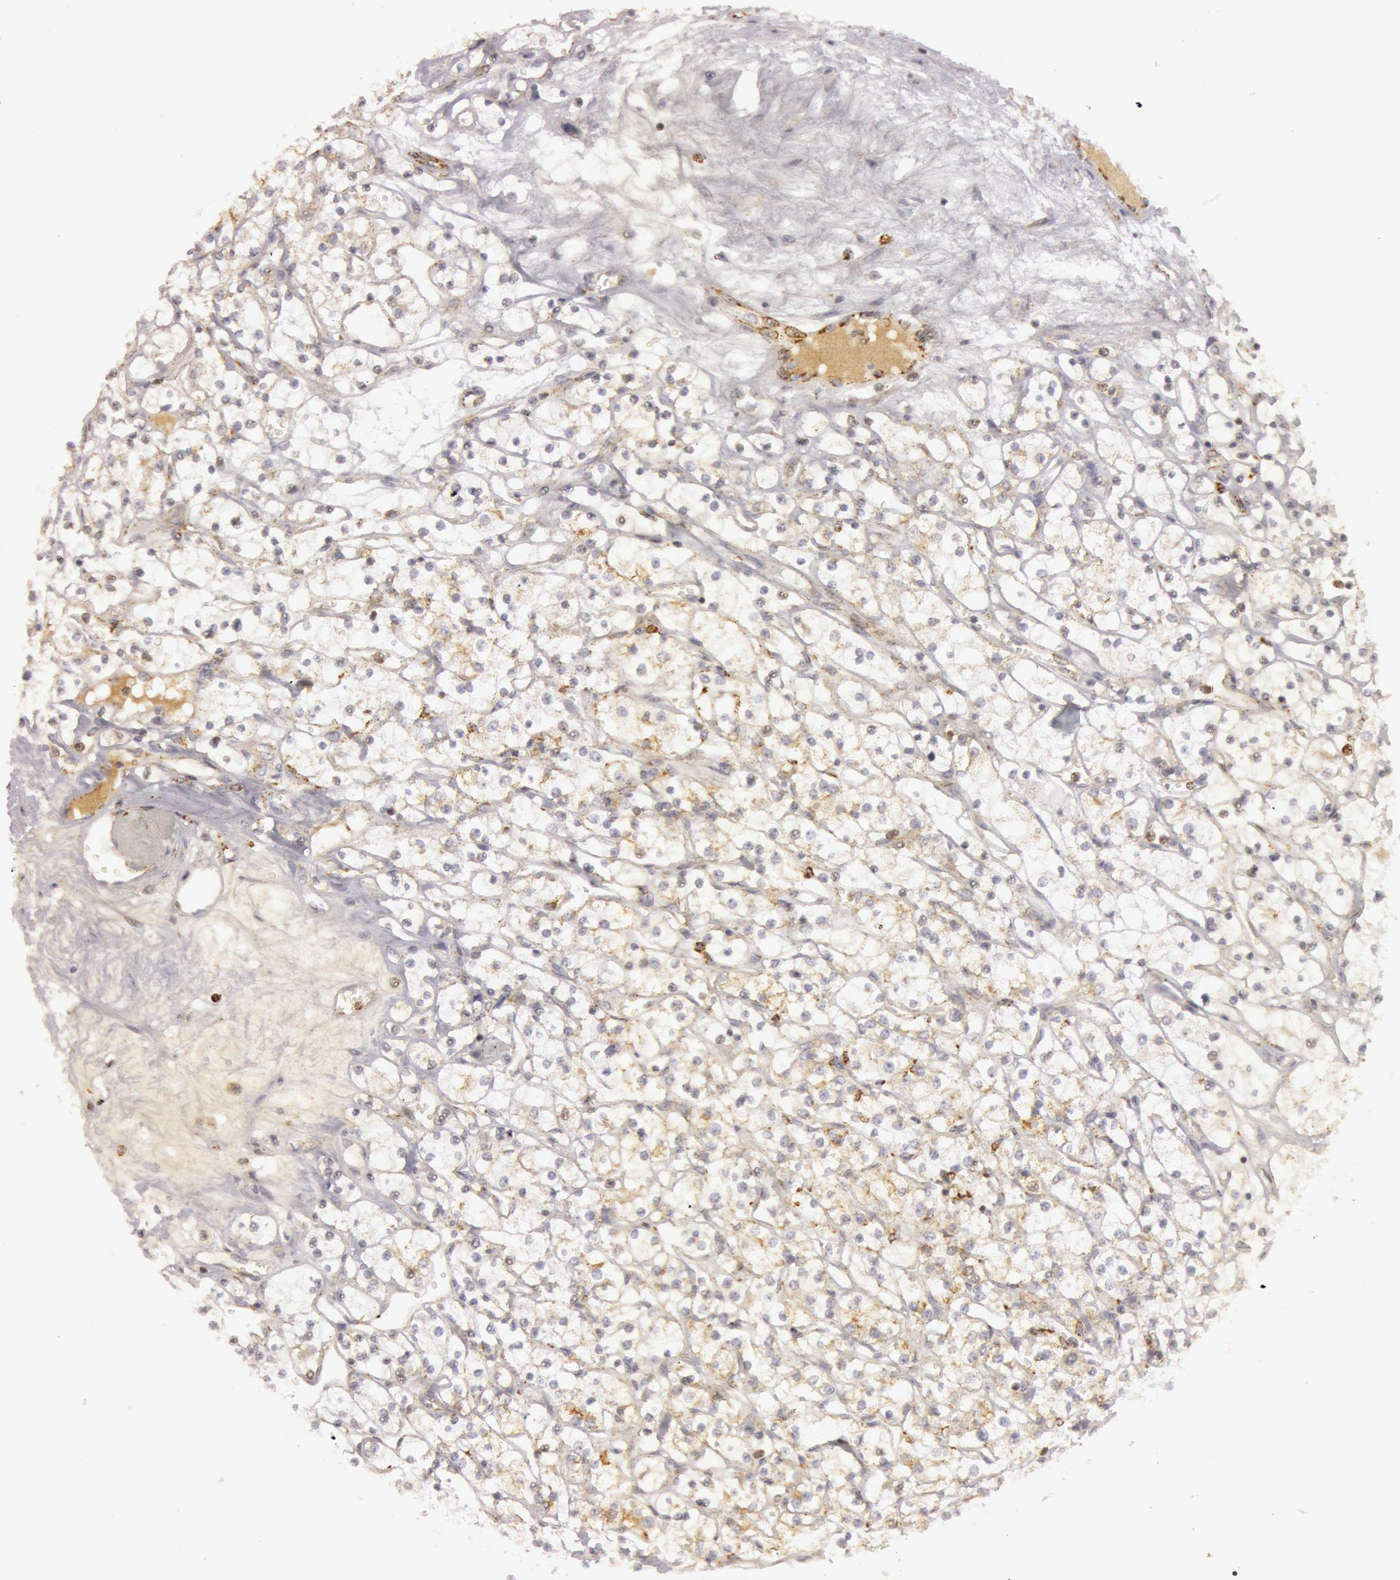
{"staining": {"intensity": "weak", "quantity": ">75%", "location": "cytoplasmic/membranous"}, "tissue": "renal cancer", "cell_type": "Tumor cells", "image_type": "cancer", "snomed": [{"axis": "morphology", "description": "Adenocarcinoma, NOS"}, {"axis": "topography", "description": "Kidney"}], "caption": "This is a micrograph of immunohistochemistry (IHC) staining of renal cancer, which shows weak expression in the cytoplasmic/membranous of tumor cells.", "gene": "C7", "patient": {"sex": "male", "age": 61}}